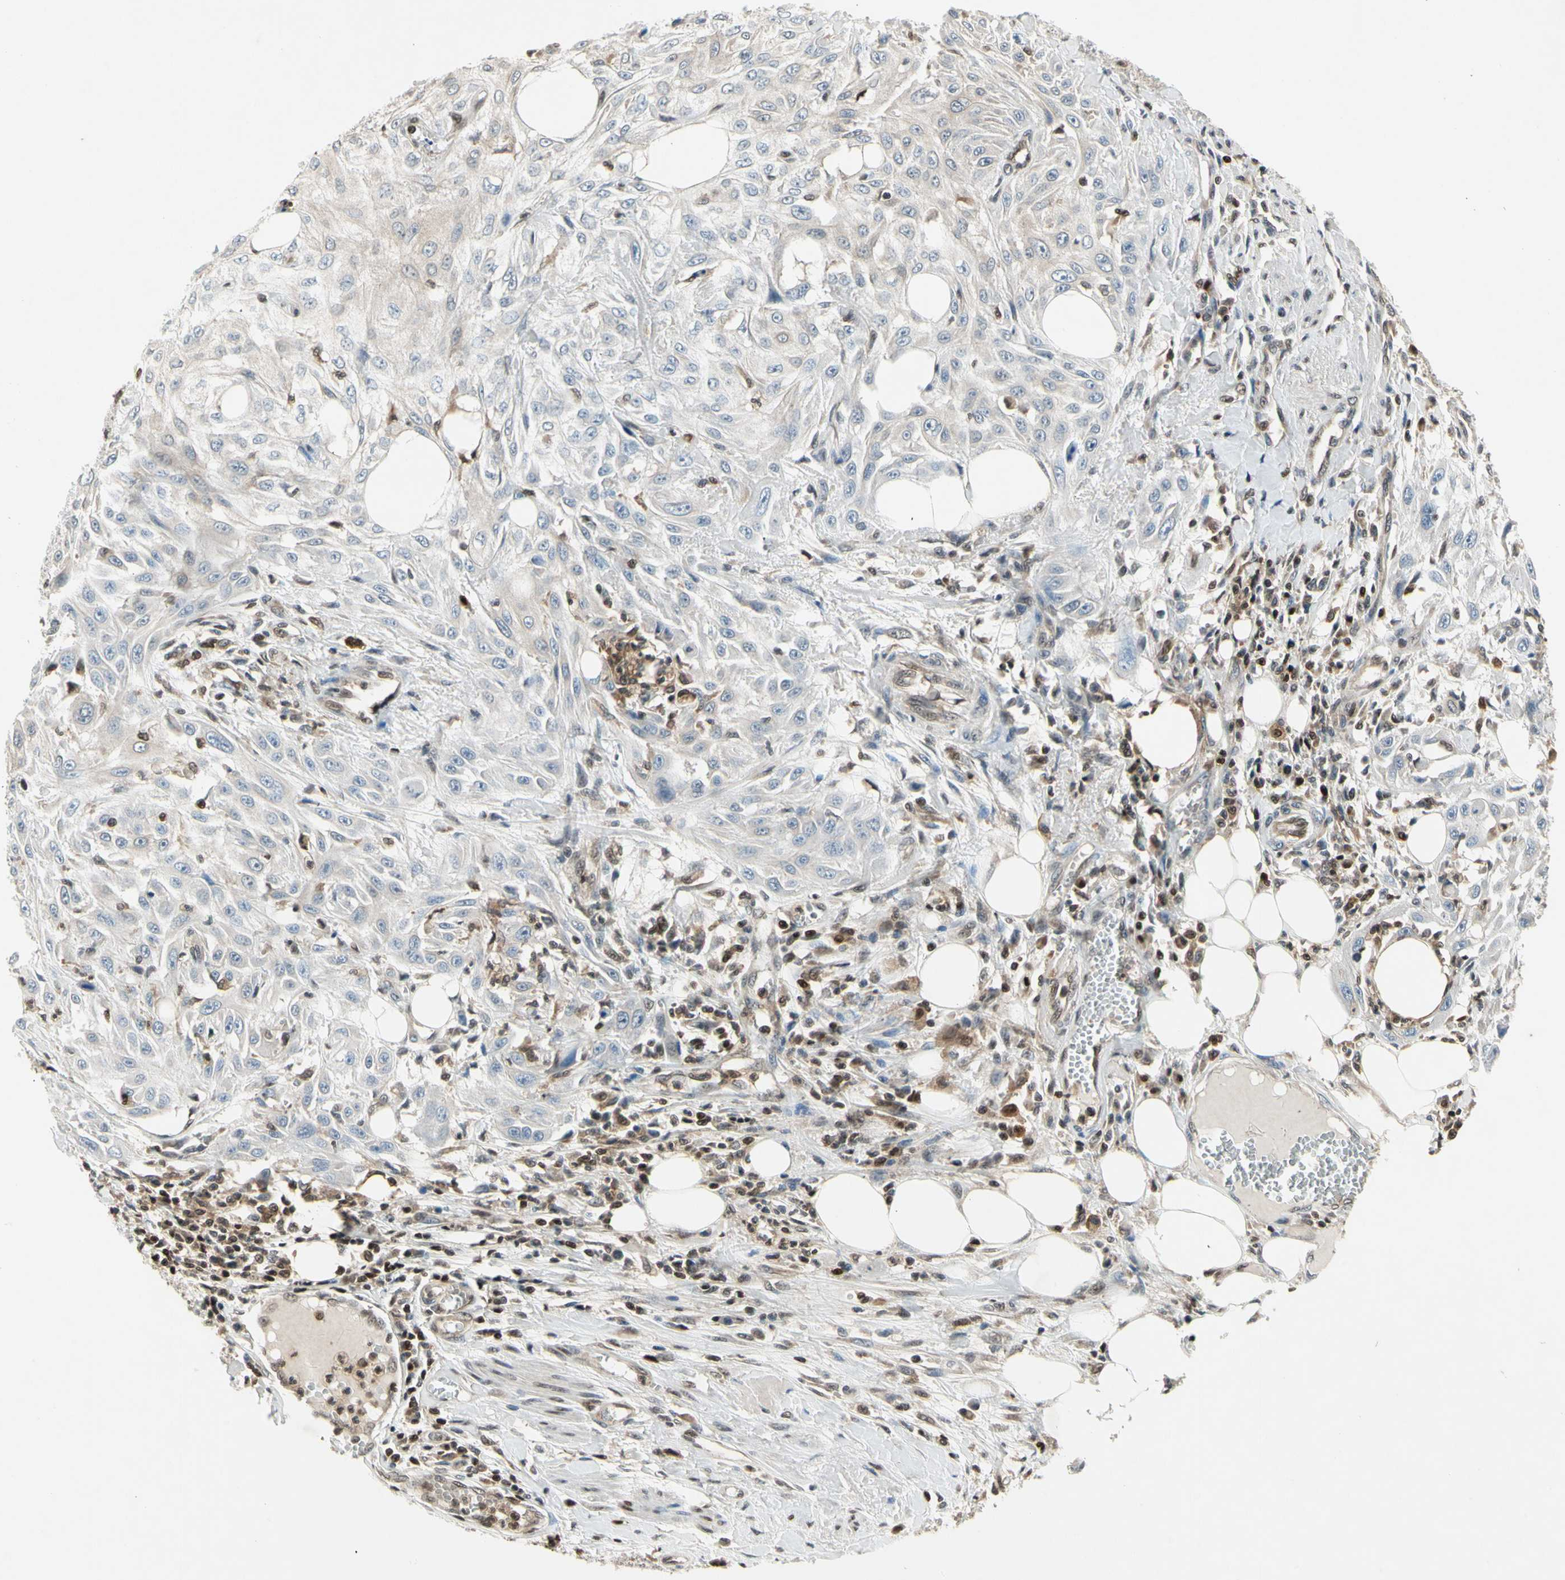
{"staining": {"intensity": "negative", "quantity": "none", "location": "none"}, "tissue": "skin cancer", "cell_type": "Tumor cells", "image_type": "cancer", "snomed": [{"axis": "morphology", "description": "Squamous cell carcinoma, NOS"}, {"axis": "topography", "description": "Skin"}], "caption": "Skin cancer (squamous cell carcinoma) was stained to show a protein in brown. There is no significant expression in tumor cells.", "gene": "GSR", "patient": {"sex": "male", "age": 75}}